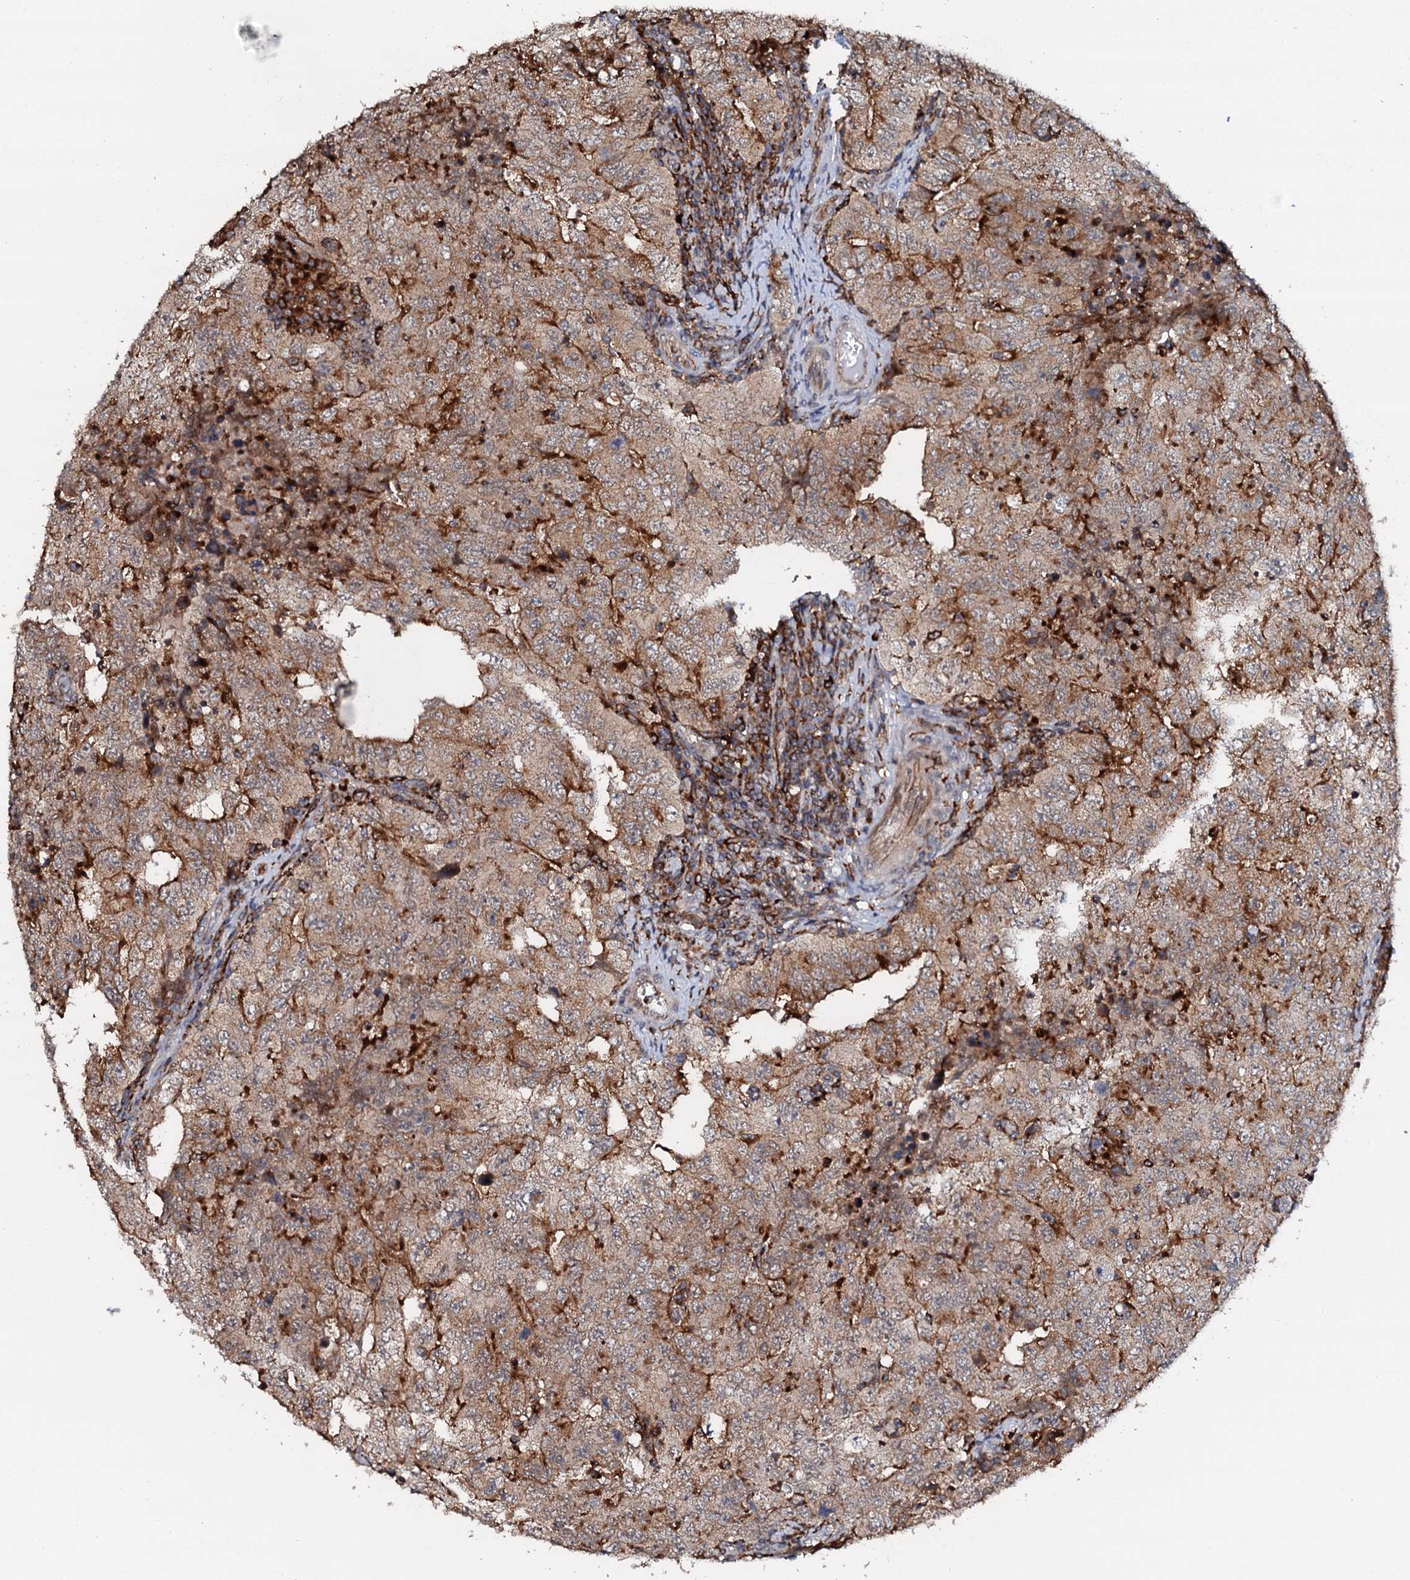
{"staining": {"intensity": "strong", "quantity": ">75%", "location": "cytoplasmic/membranous"}, "tissue": "testis cancer", "cell_type": "Tumor cells", "image_type": "cancer", "snomed": [{"axis": "morphology", "description": "Carcinoma, Embryonal, NOS"}, {"axis": "topography", "description": "Testis"}], "caption": "A photomicrograph of human embryonal carcinoma (testis) stained for a protein displays strong cytoplasmic/membranous brown staining in tumor cells.", "gene": "VAMP8", "patient": {"sex": "male", "age": 26}}